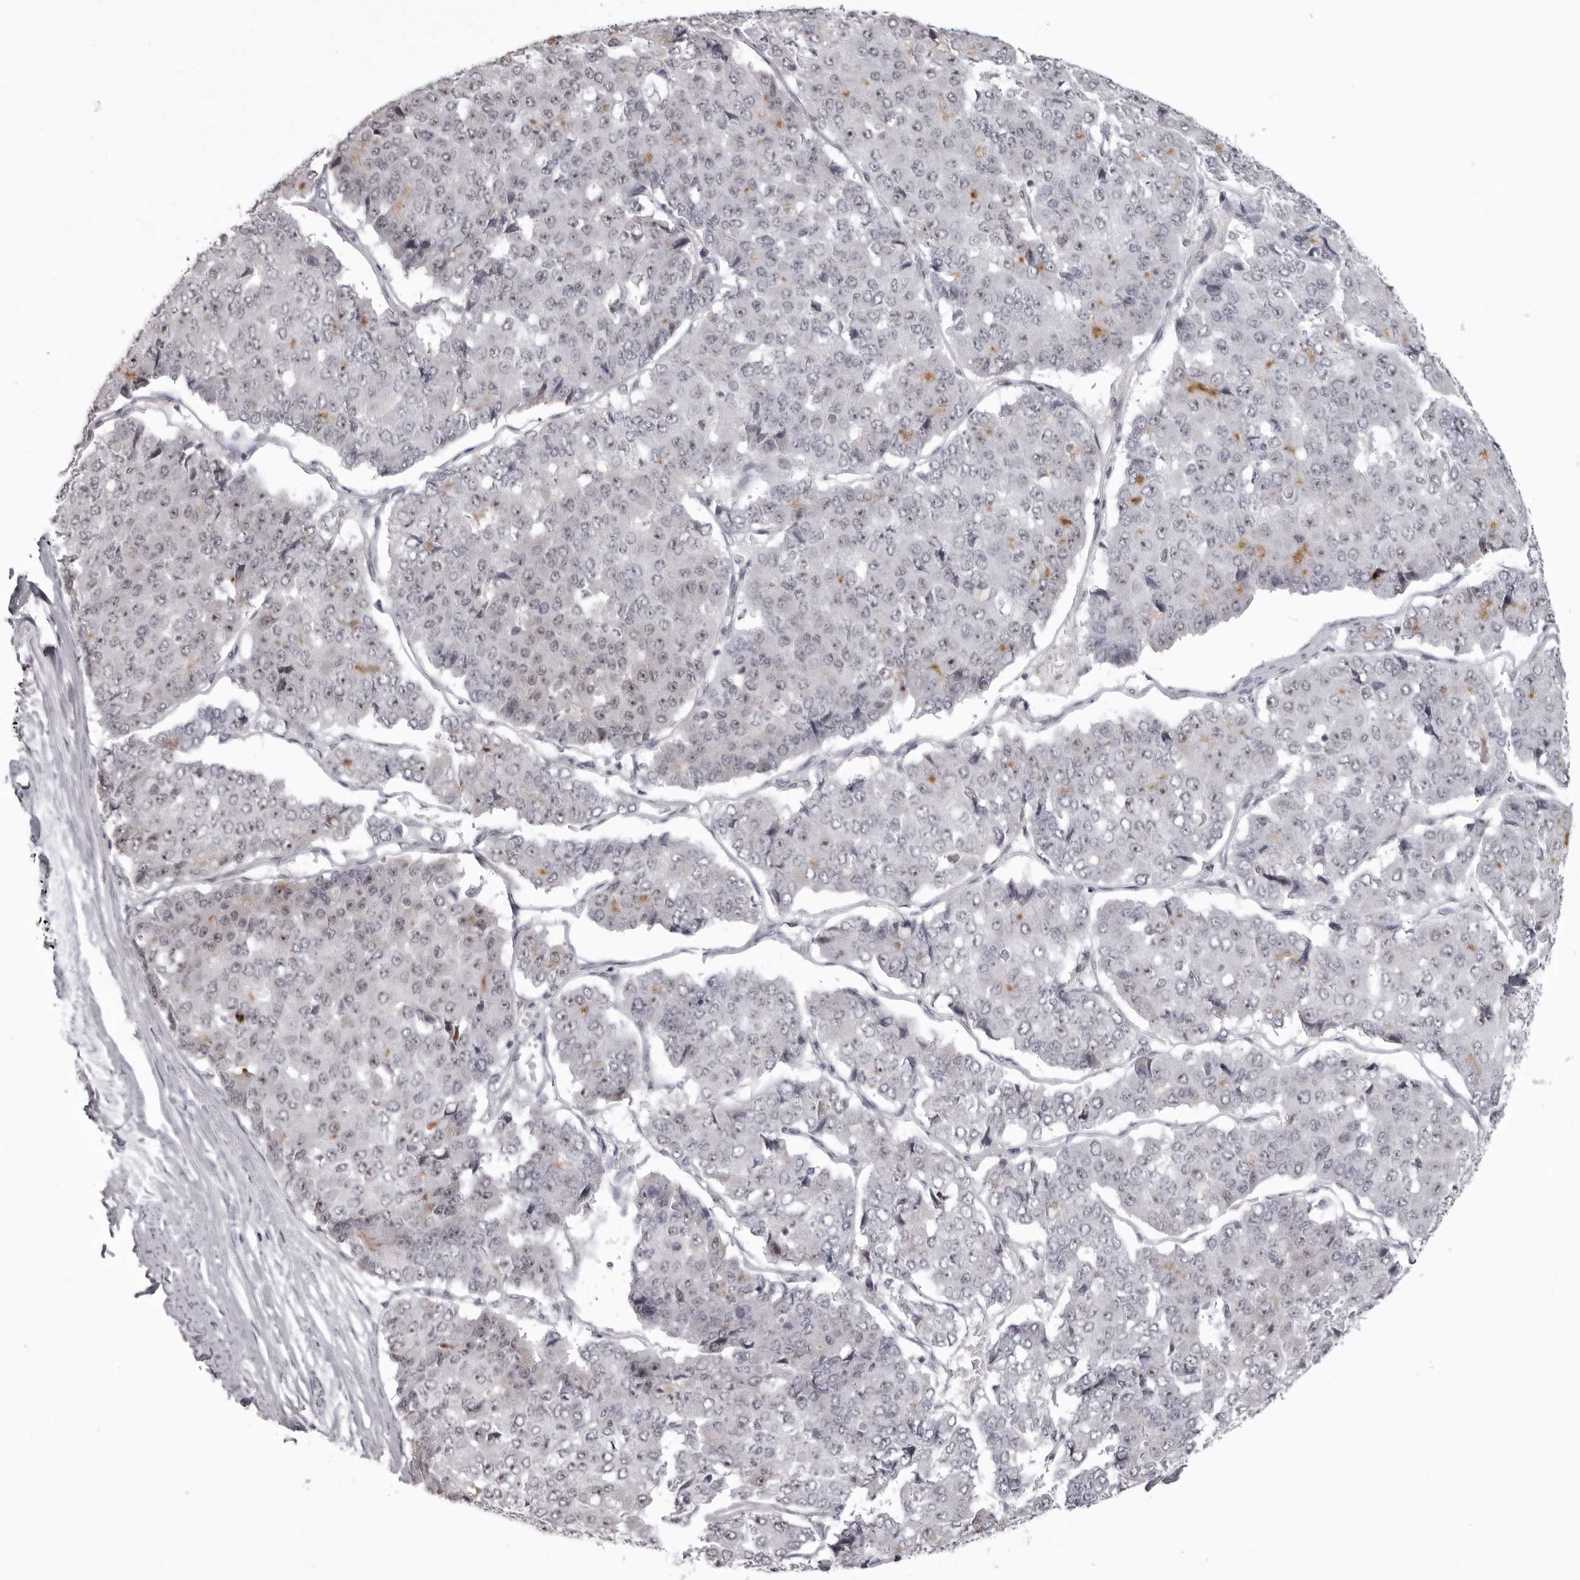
{"staining": {"intensity": "negative", "quantity": "none", "location": "none"}, "tissue": "pancreatic cancer", "cell_type": "Tumor cells", "image_type": "cancer", "snomed": [{"axis": "morphology", "description": "Adenocarcinoma, NOS"}, {"axis": "topography", "description": "Pancreas"}], "caption": "A photomicrograph of human pancreatic cancer (adenocarcinoma) is negative for staining in tumor cells.", "gene": "HELZ", "patient": {"sex": "male", "age": 50}}